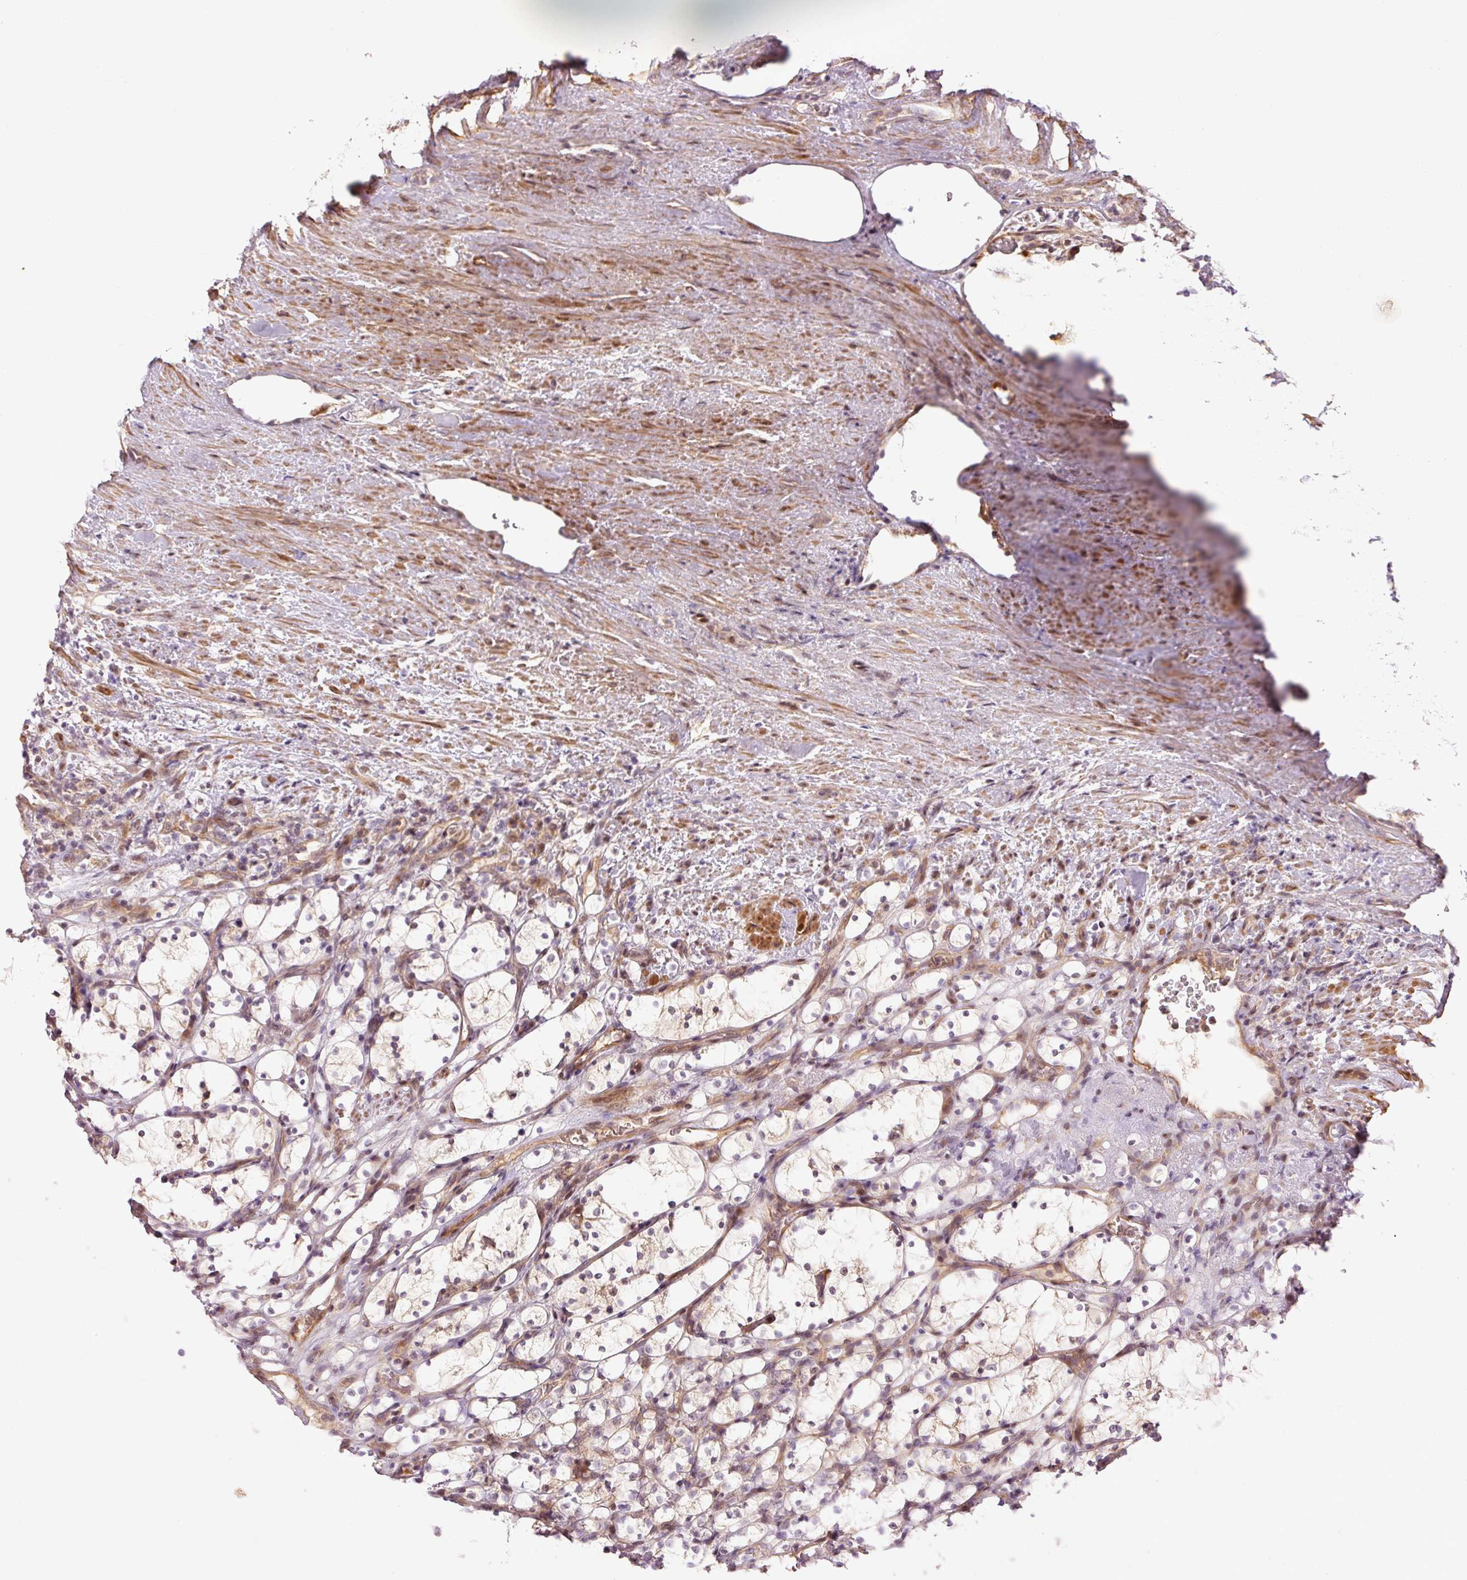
{"staining": {"intensity": "weak", "quantity": "<25%", "location": "cytoplasmic/membranous"}, "tissue": "renal cancer", "cell_type": "Tumor cells", "image_type": "cancer", "snomed": [{"axis": "morphology", "description": "Adenocarcinoma, NOS"}, {"axis": "topography", "description": "Kidney"}], "caption": "Immunohistochemistry photomicrograph of renal cancer stained for a protein (brown), which shows no expression in tumor cells. (Stains: DAB (3,3'-diaminobenzidine) immunohistochemistry with hematoxylin counter stain, Microscopy: brightfield microscopy at high magnification).", "gene": "SLC29A3", "patient": {"sex": "female", "age": 69}}